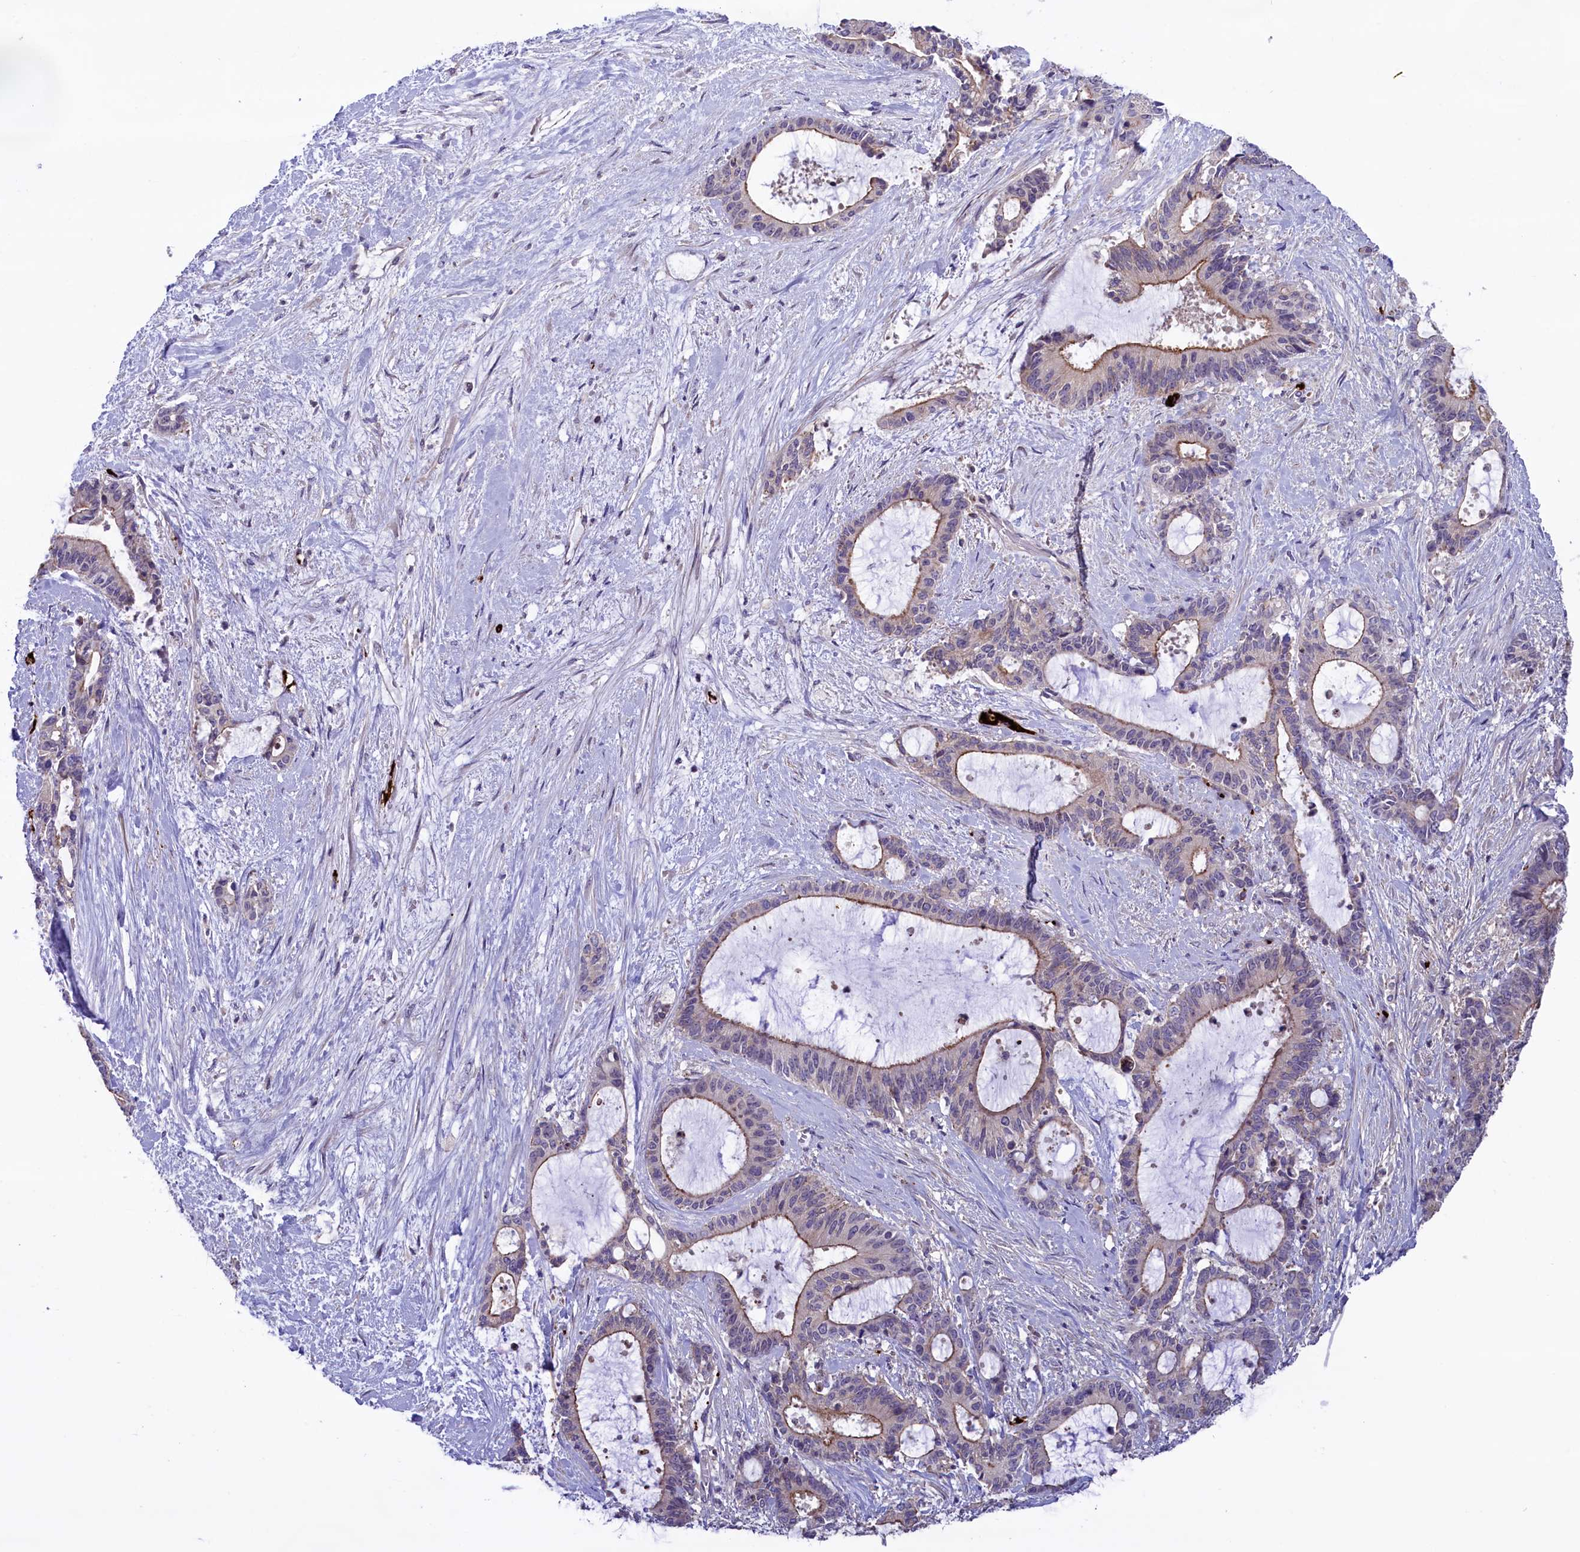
{"staining": {"intensity": "weak", "quantity": "25%-75%", "location": "cytoplasmic/membranous"}, "tissue": "liver cancer", "cell_type": "Tumor cells", "image_type": "cancer", "snomed": [{"axis": "morphology", "description": "Normal tissue, NOS"}, {"axis": "morphology", "description": "Cholangiocarcinoma"}, {"axis": "topography", "description": "Liver"}, {"axis": "topography", "description": "Peripheral nerve tissue"}], "caption": "The immunohistochemical stain labels weak cytoplasmic/membranous staining in tumor cells of liver cancer (cholangiocarcinoma) tissue. (Stains: DAB (3,3'-diaminobenzidine) in brown, nuclei in blue, Microscopy: brightfield microscopy at high magnification).", "gene": "HEATR3", "patient": {"sex": "female", "age": 73}}